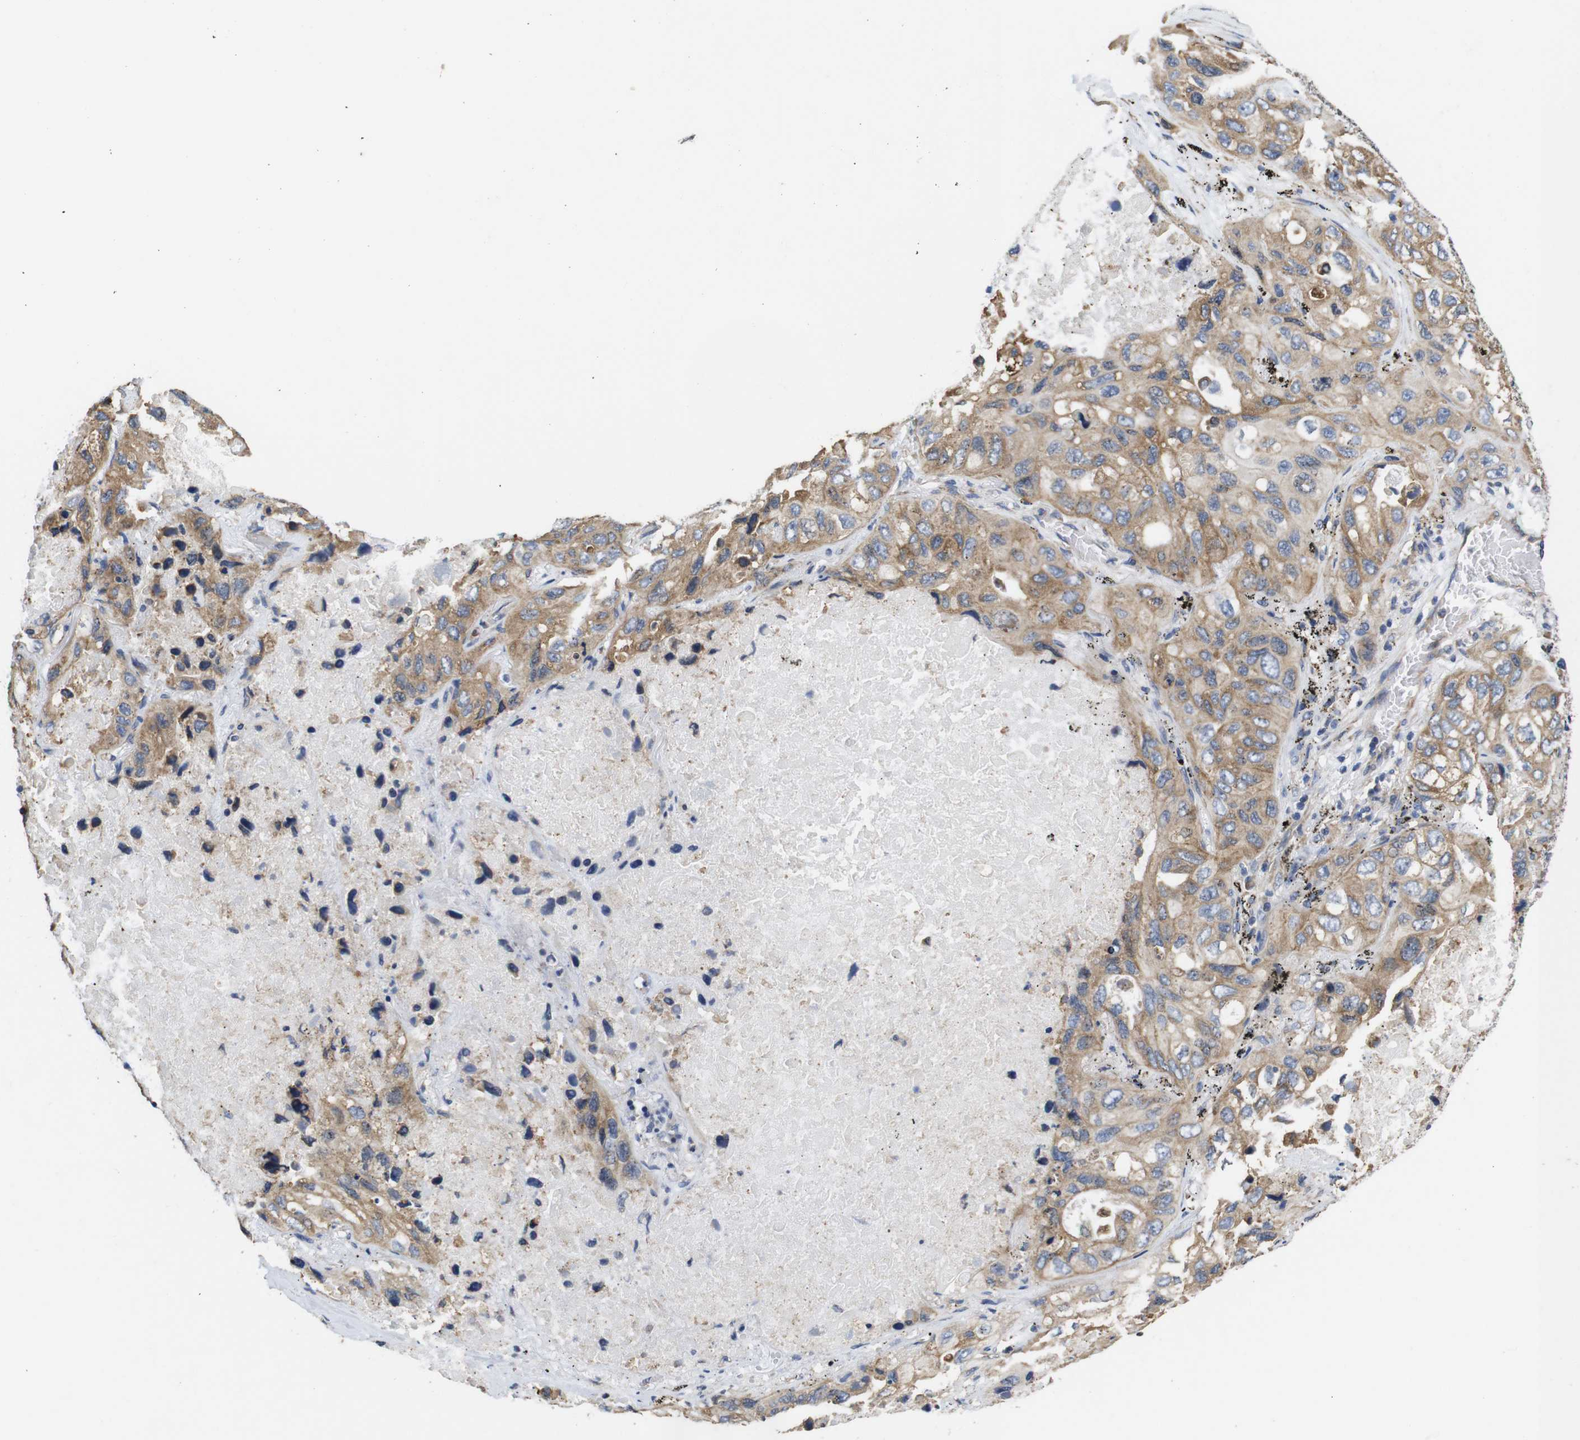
{"staining": {"intensity": "moderate", "quantity": ">75%", "location": "cytoplasmic/membranous"}, "tissue": "lung cancer", "cell_type": "Tumor cells", "image_type": "cancer", "snomed": [{"axis": "morphology", "description": "Squamous cell carcinoma, NOS"}, {"axis": "topography", "description": "Lung"}], "caption": "Immunohistochemistry (IHC) histopathology image of neoplastic tissue: human squamous cell carcinoma (lung) stained using immunohistochemistry displays medium levels of moderate protein expression localized specifically in the cytoplasmic/membranous of tumor cells, appearing as a cytoplasmic/membranous brown color.", "gene": "MARCHF7", "patient": {"sex": "female", "age": 73}}